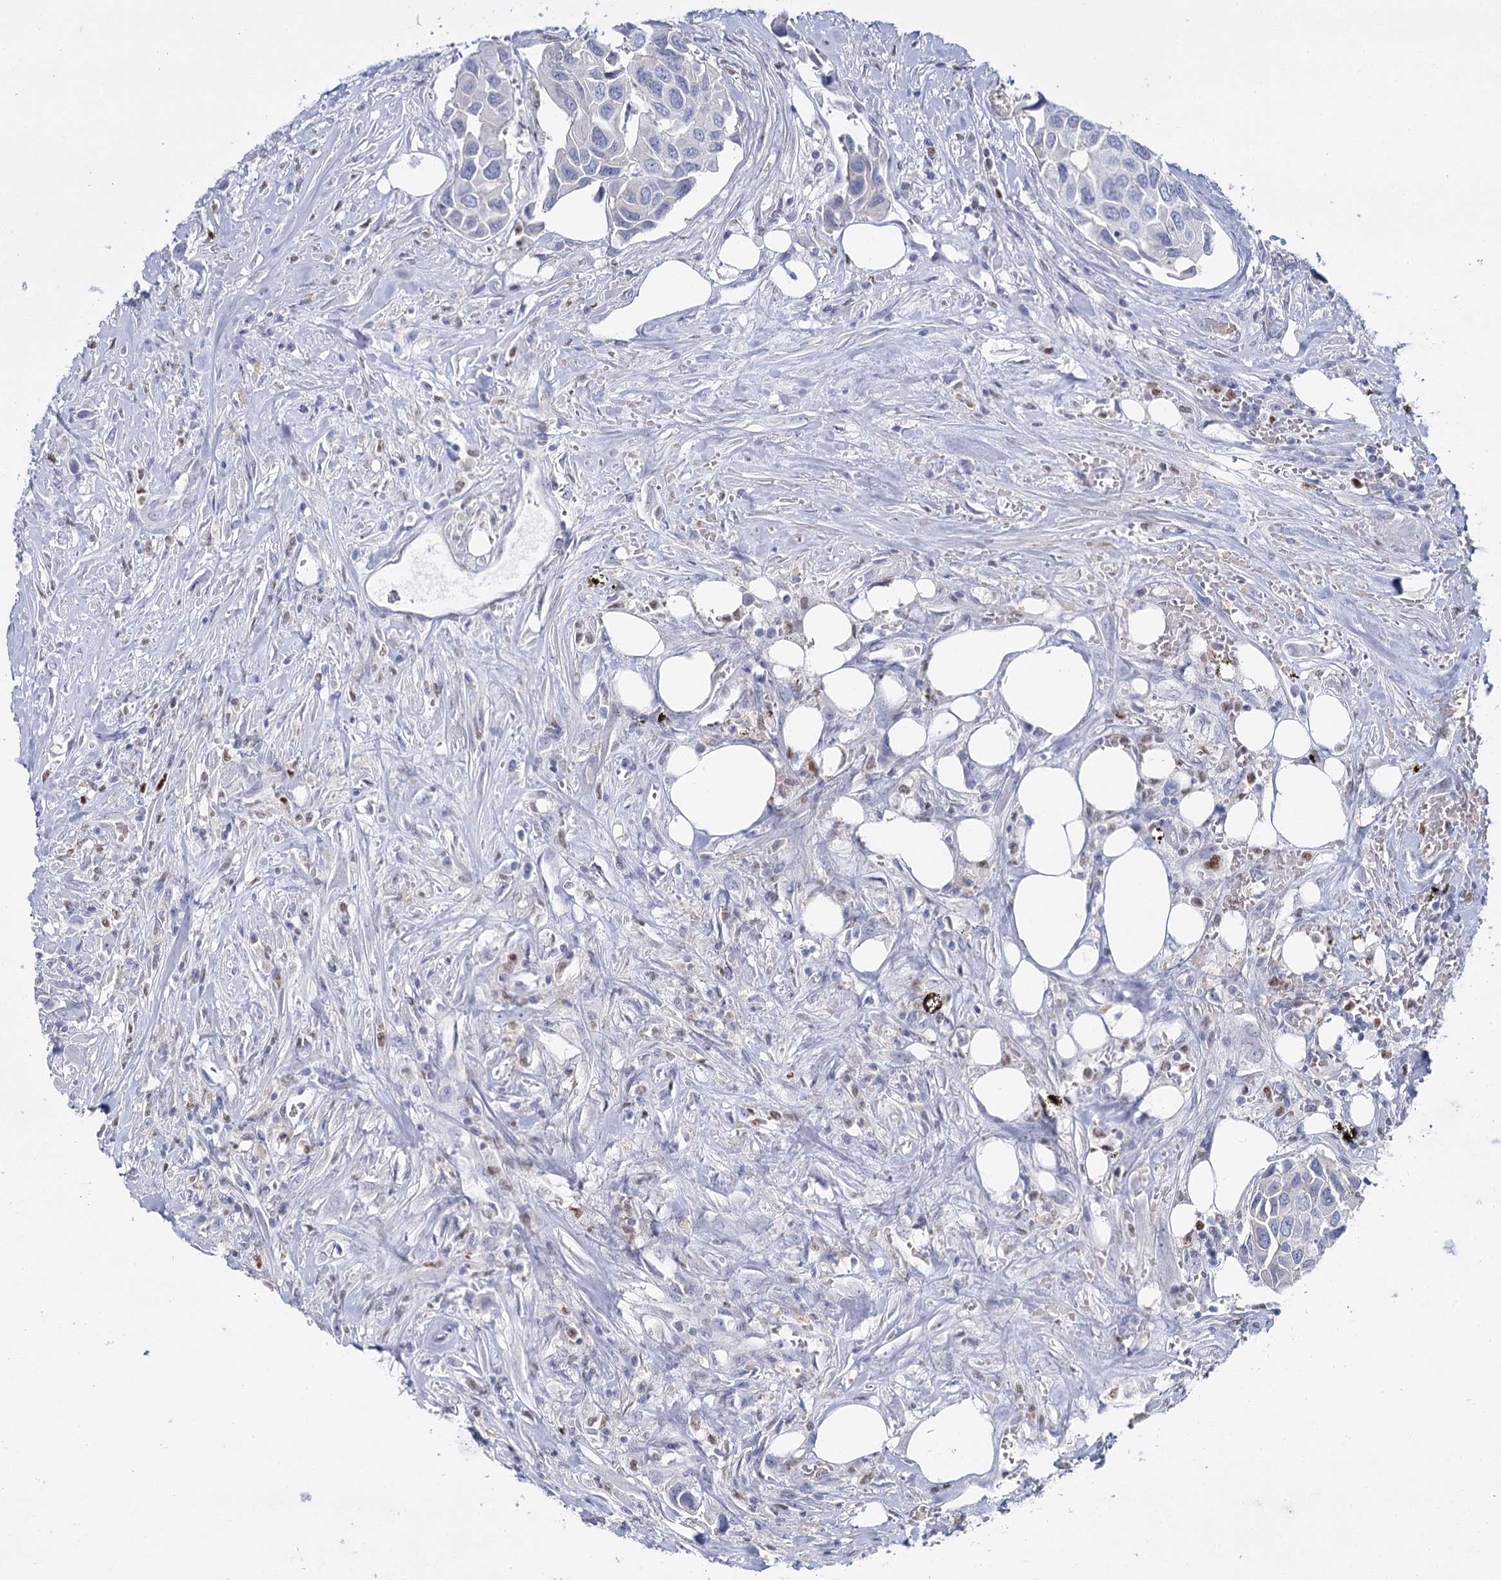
{"staining": {"intensity": "negative", "quantity": "none", "location": "none"}, "tissue": "urothelial cancer", "cell_type": "Tumor cells", "image_type": "cancer", "snomed": [{"axis": "morphology", "description": "Urothelial carcinoma, High grade"}, {"axis": "topography", "description": "Urinary bladder"}], "caption": "High-grade urothelial carcinoma stained for a protein using immunohistochemistry (IHC) exhibits no expression tumor cells.", "gene": "IGSF3", "patient": {"sex": "male", "age": 74}}